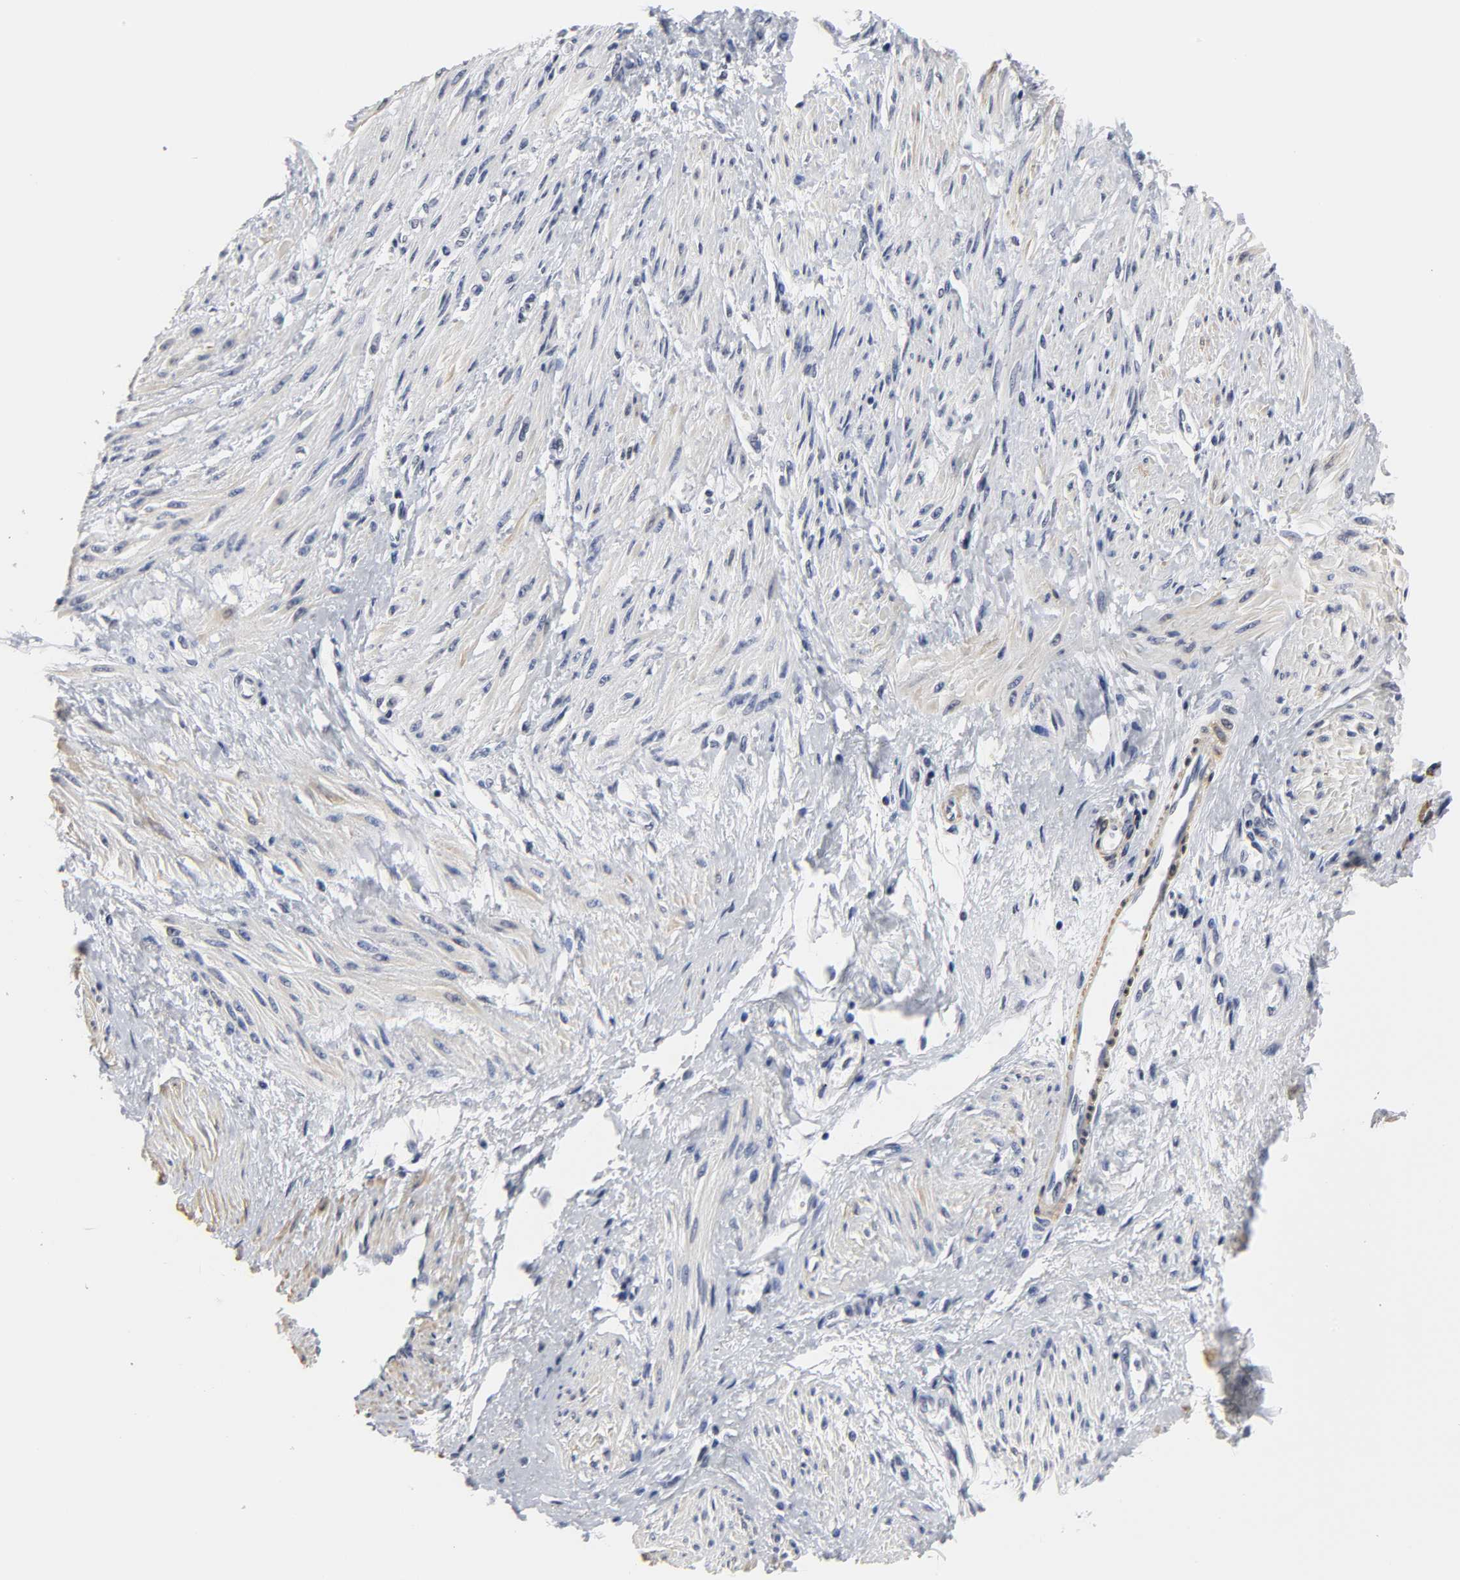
{"staining": {"intensity": "weak", "quantity": ">75%", "location": "cytoplasmic/membranous"}, "tissue": "smooth muscle", "cell_type": "Smooth muscle cells", "image_type": "normal", "snomed": [{"axis": "morphology", "description": "Normal tissue, NOS"}, {"axis": "topography", "description": "Smooth muscle"}, {"axis": "topography", "description": "Uterus"}], "caption": "The immunohistochemical stain shows weak cytoplasmic/membranous positivity in smooth muscle cells of unremarkable smooth muscle. (DAB IHC with brightfield microscopy, high magnification).", "gene": "GRHL2", "patient": {"sex": "female", "age": 39}}